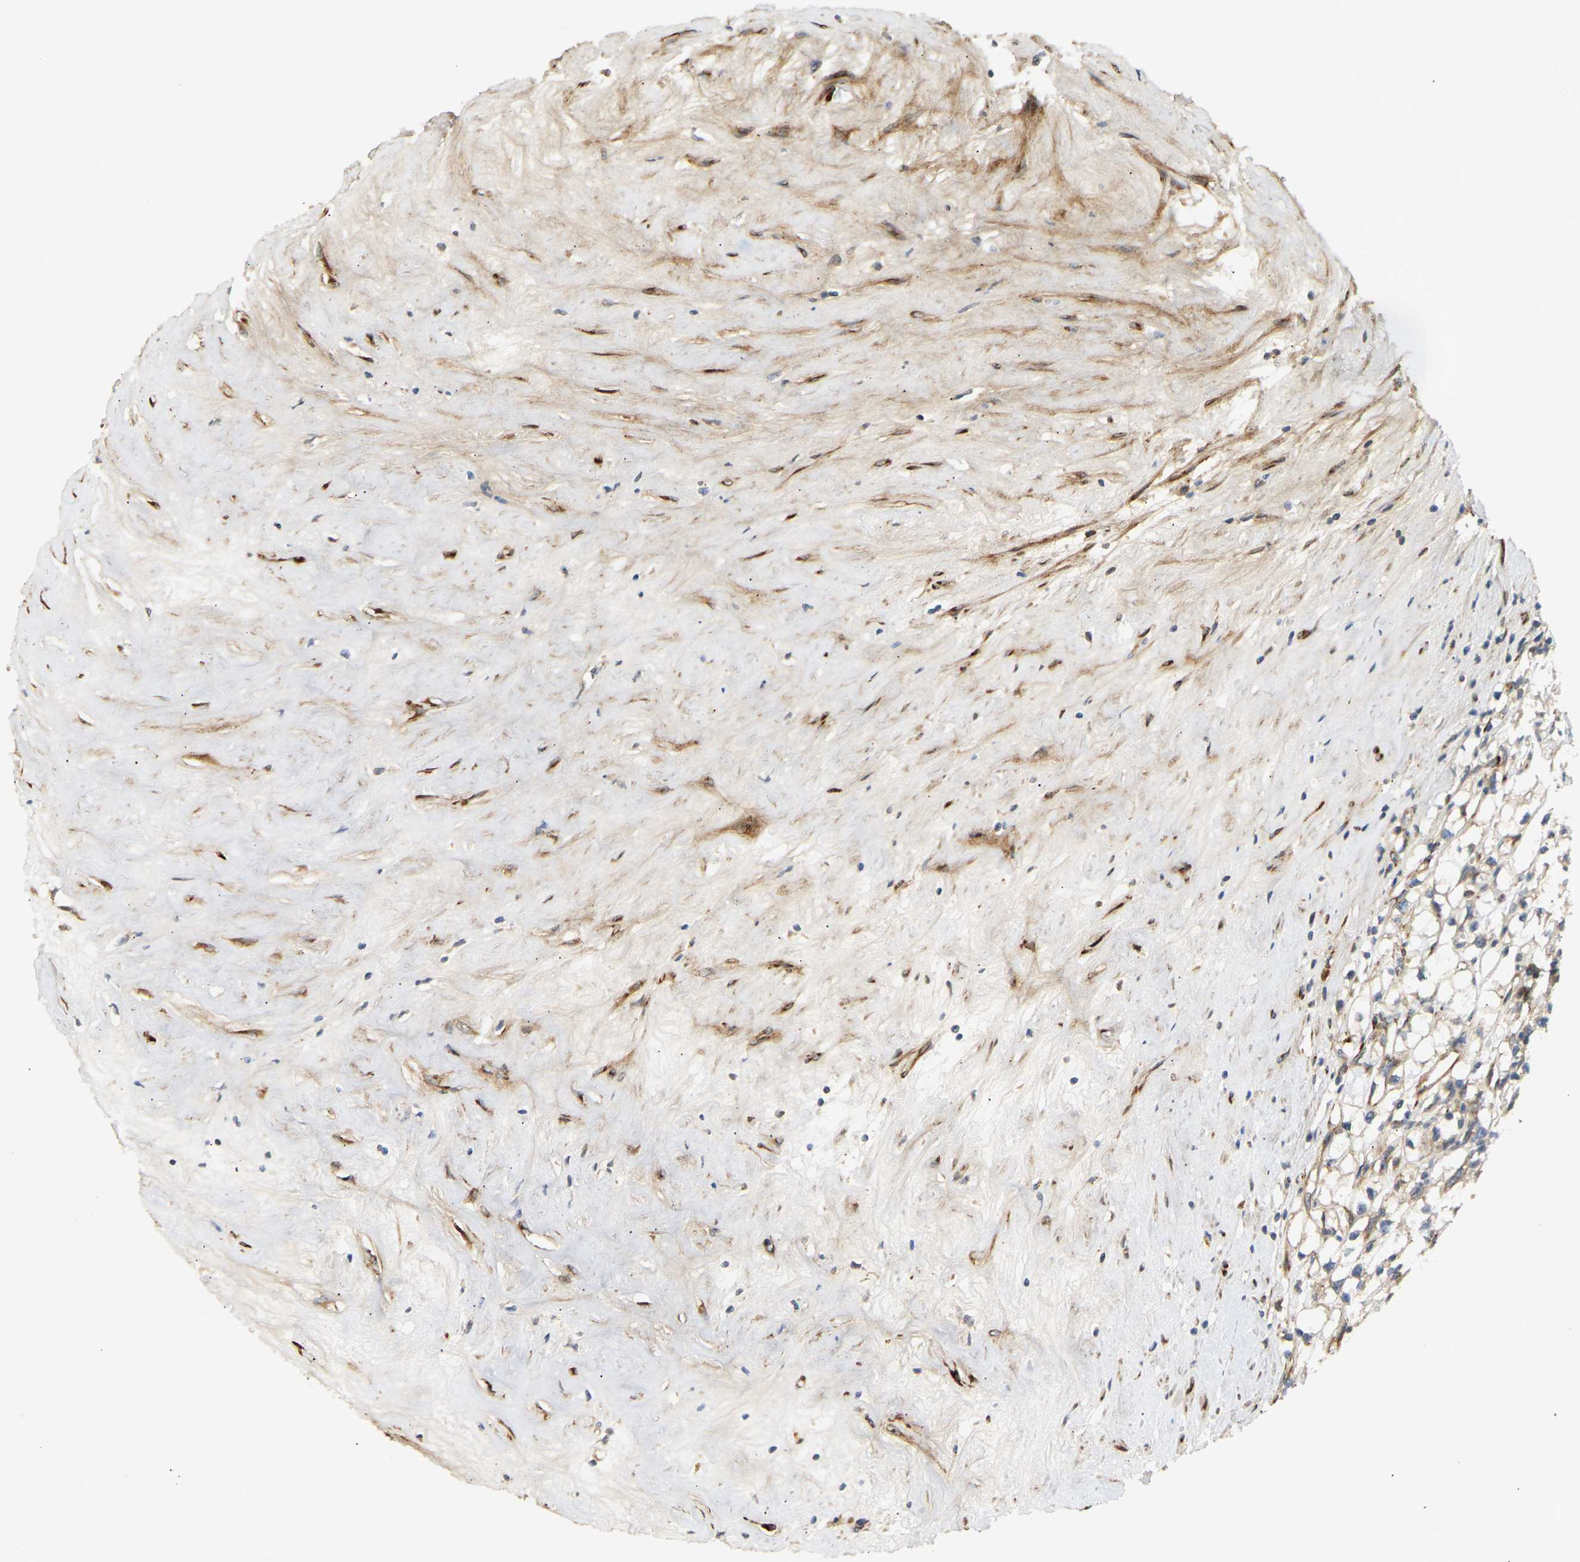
{"staining": {"intensity": "negative", "quantity": "none", "location": "none"}, "tissue": "renal cancer", "cell_type": "Tumor cells", "image_type": "cancer", "snomed": [{"axis": "morphology", "description": "Adenocarcinoma, NOS"}, {"axis": "topography", "description": "Kidney"}], "caption": "The histopathology image exhibits no staining of tumor cells in renal cancer (adenocarcinoma).", "gene": "PLCG2", "patient": {"sex": "male", "age": 56}}